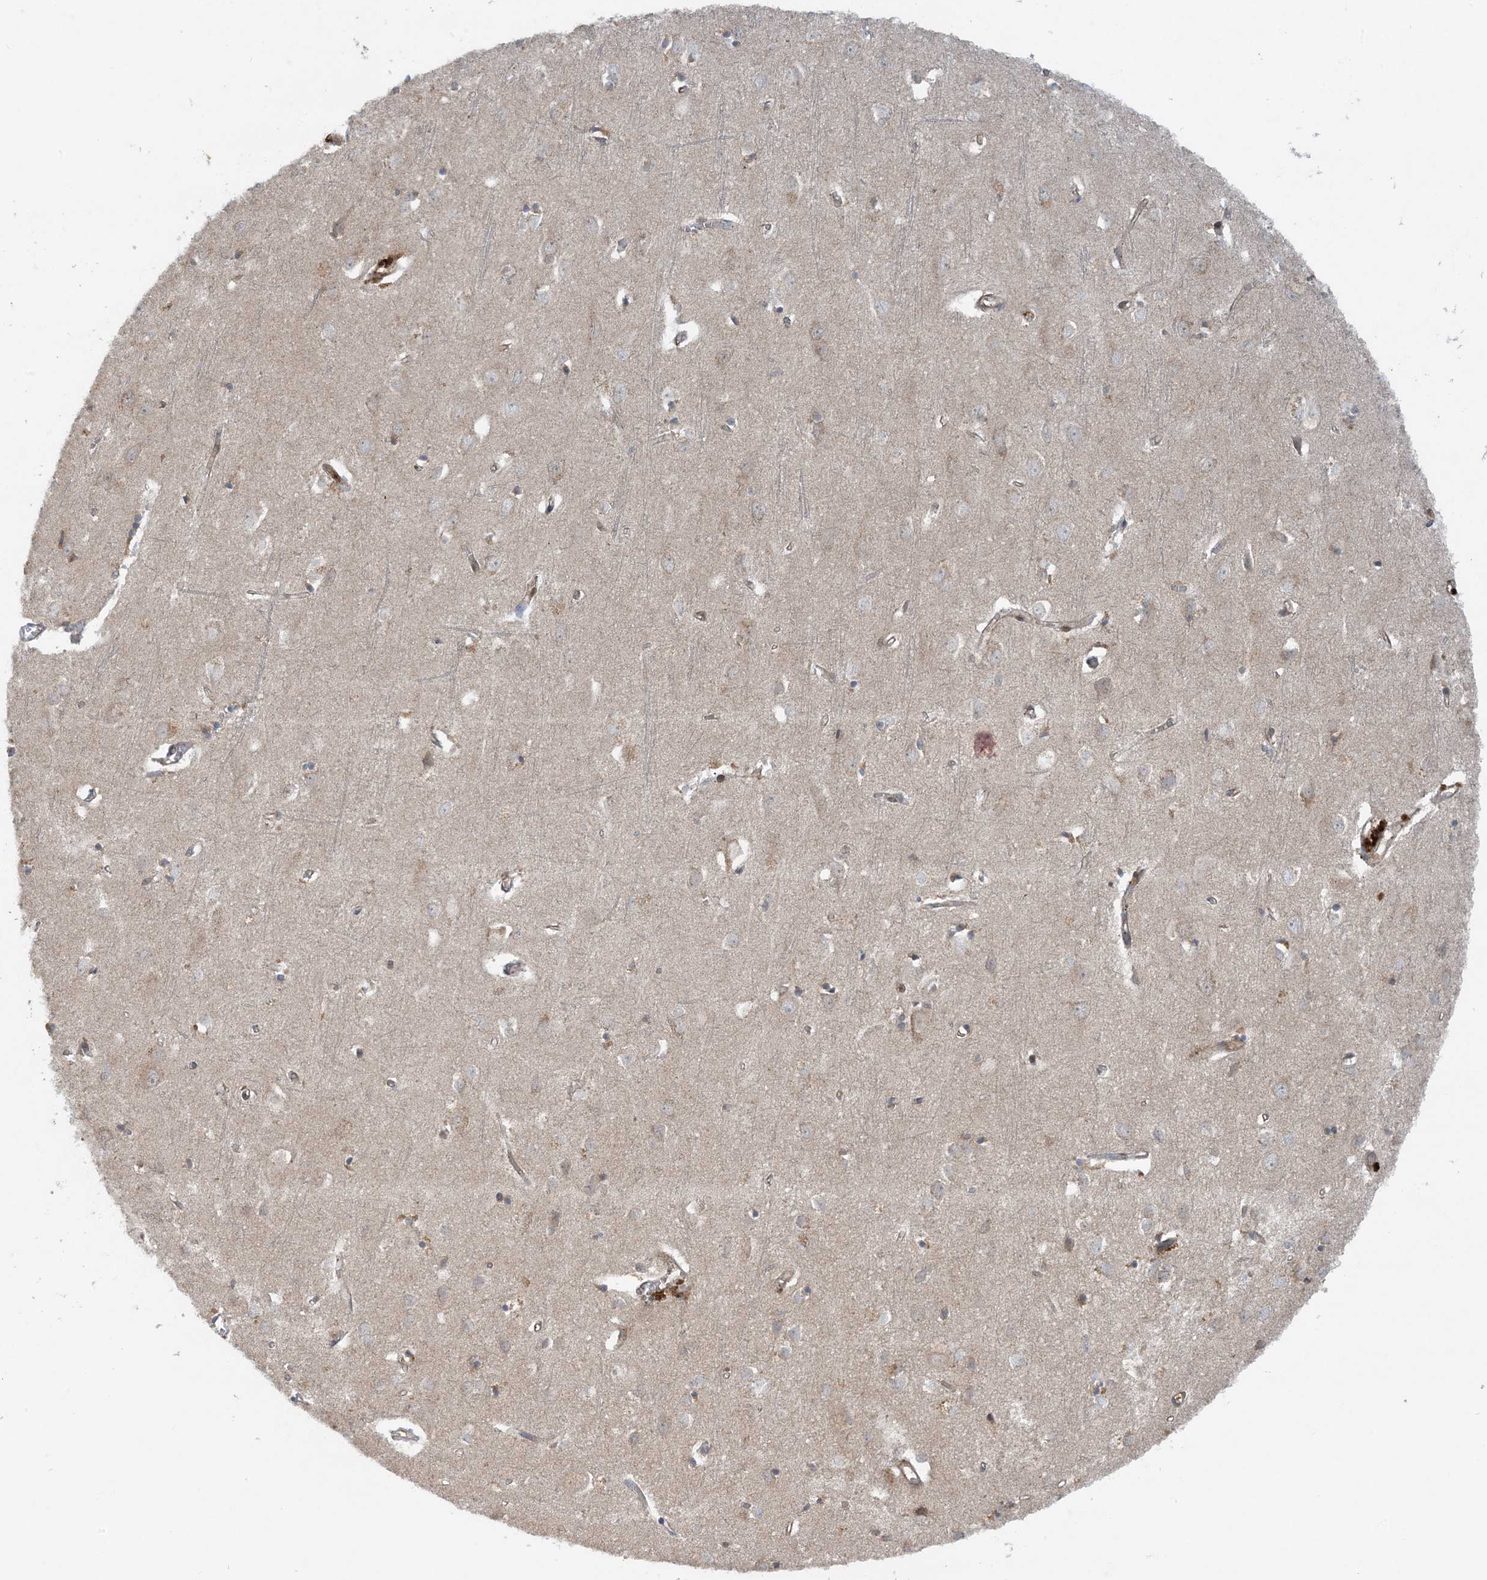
{"staining": {"intensity": "moderate", "quantity": ">75%", "location": "cytoplasmic/membranous"}, "tissue": "cerebral cortex", "cell_type": "Endothelial cells", "image_type": "normal", "snomed": [{"axis": "morphology", "description": "Normal tissue, NOS"}, {"axis": "topography", "description": "Cerebral cortex"}], "caption": "This image displays immunohistochemistry staining of benign cerebral cortex, with medium moderate cytoplasmic/membranous positivity in approximately >75% of endothelial cells.", "gene": "STAM2", "patient": {"sex": "female", "age": 64}}